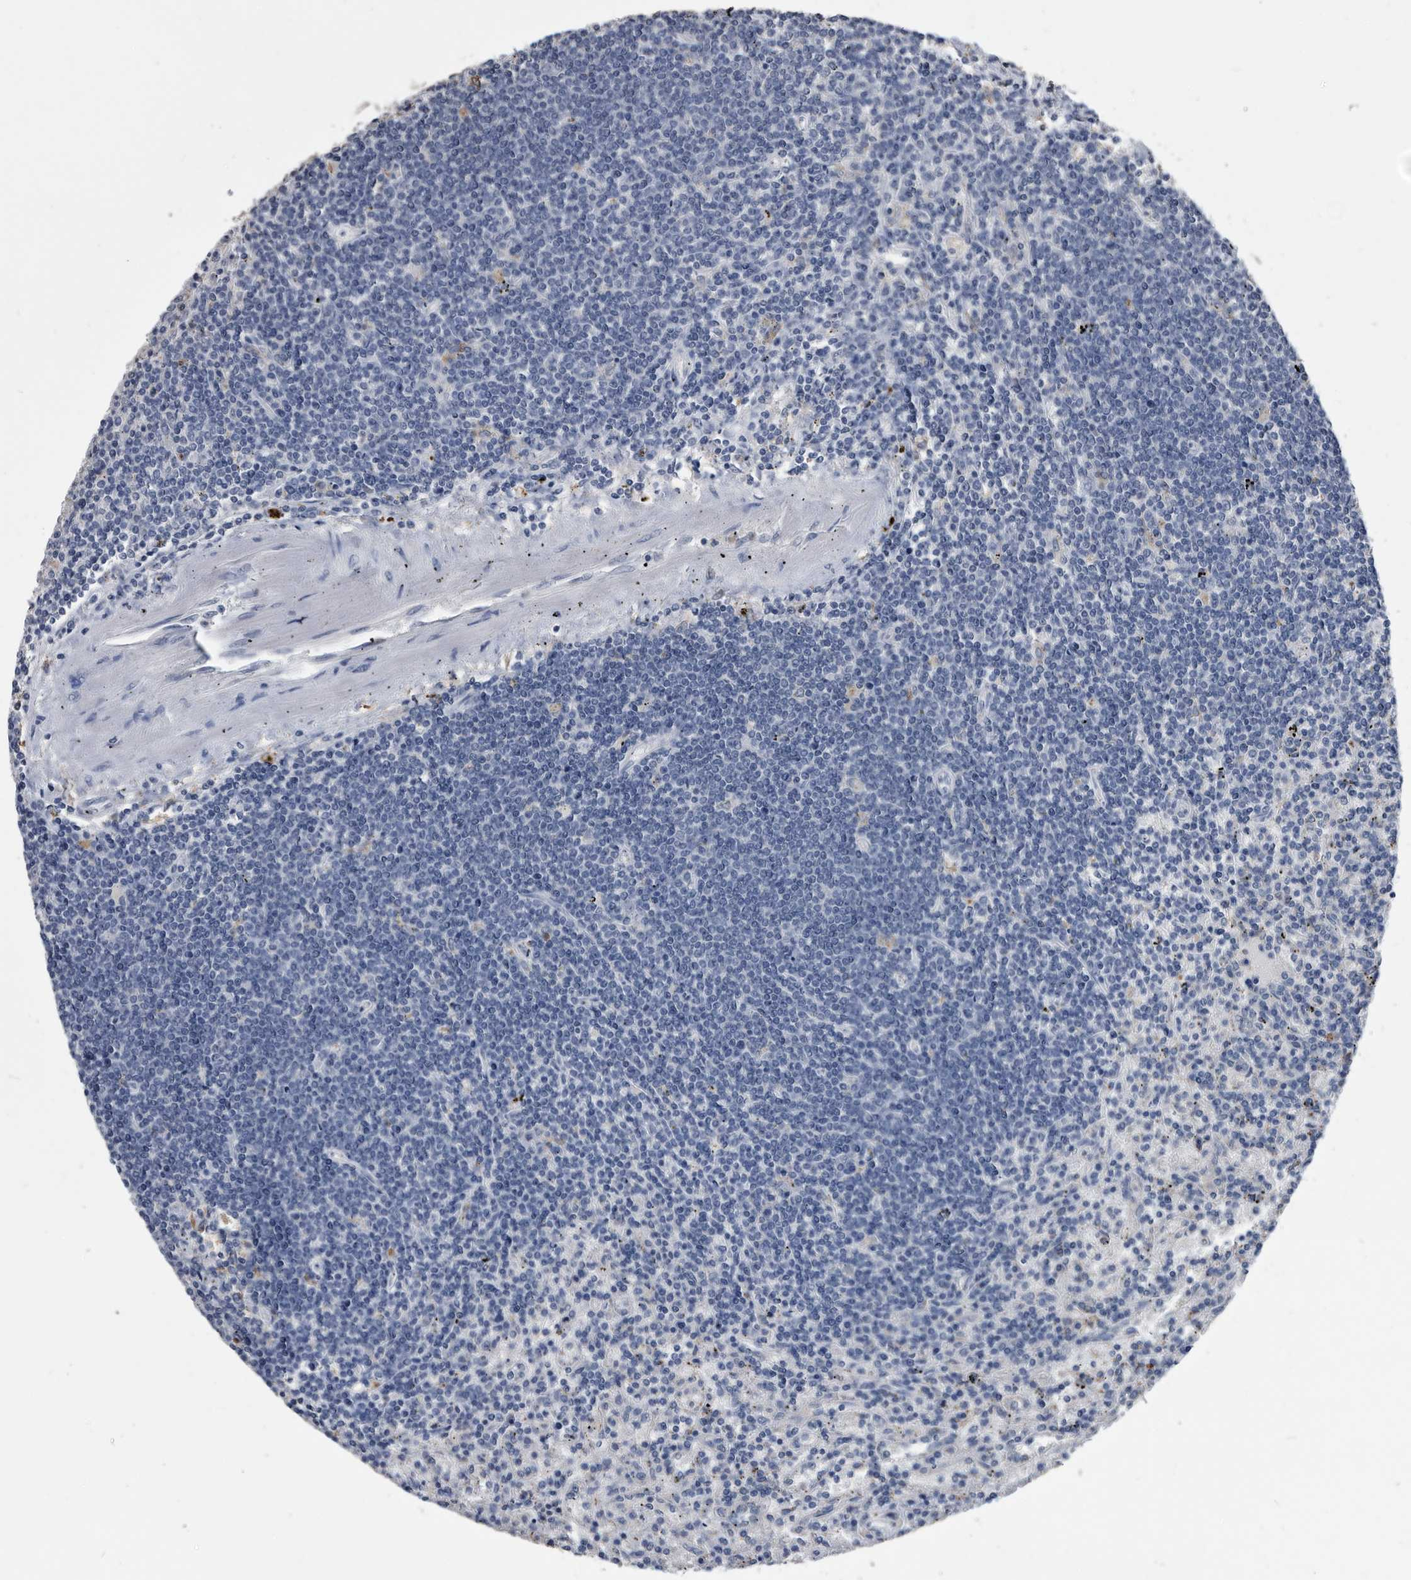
{"staining": {"intensity": "negative", "quantity": "none", "location": "none"}, "tissue": "lymphoma", "cell_type": "Tumor cells", "image_type": "cancer", "snomed": [{"axis": "morphology", "description": "Malignant lymphoma, non-Hodgkin's type, Low grade"}, {"axis": "topography", "description": "Spleen"}], "caption": "Image shows no significant protein staining in tumor cells of lymphoma. Brightfield microscopy of immunohistochemistry stained with DAB (3,3'-diaminobenzidine) (brown) and hematoxylin (blue), captured at high magnification.", "gene": "PDXK", "patient": {"sex": "male", "age": 76}}